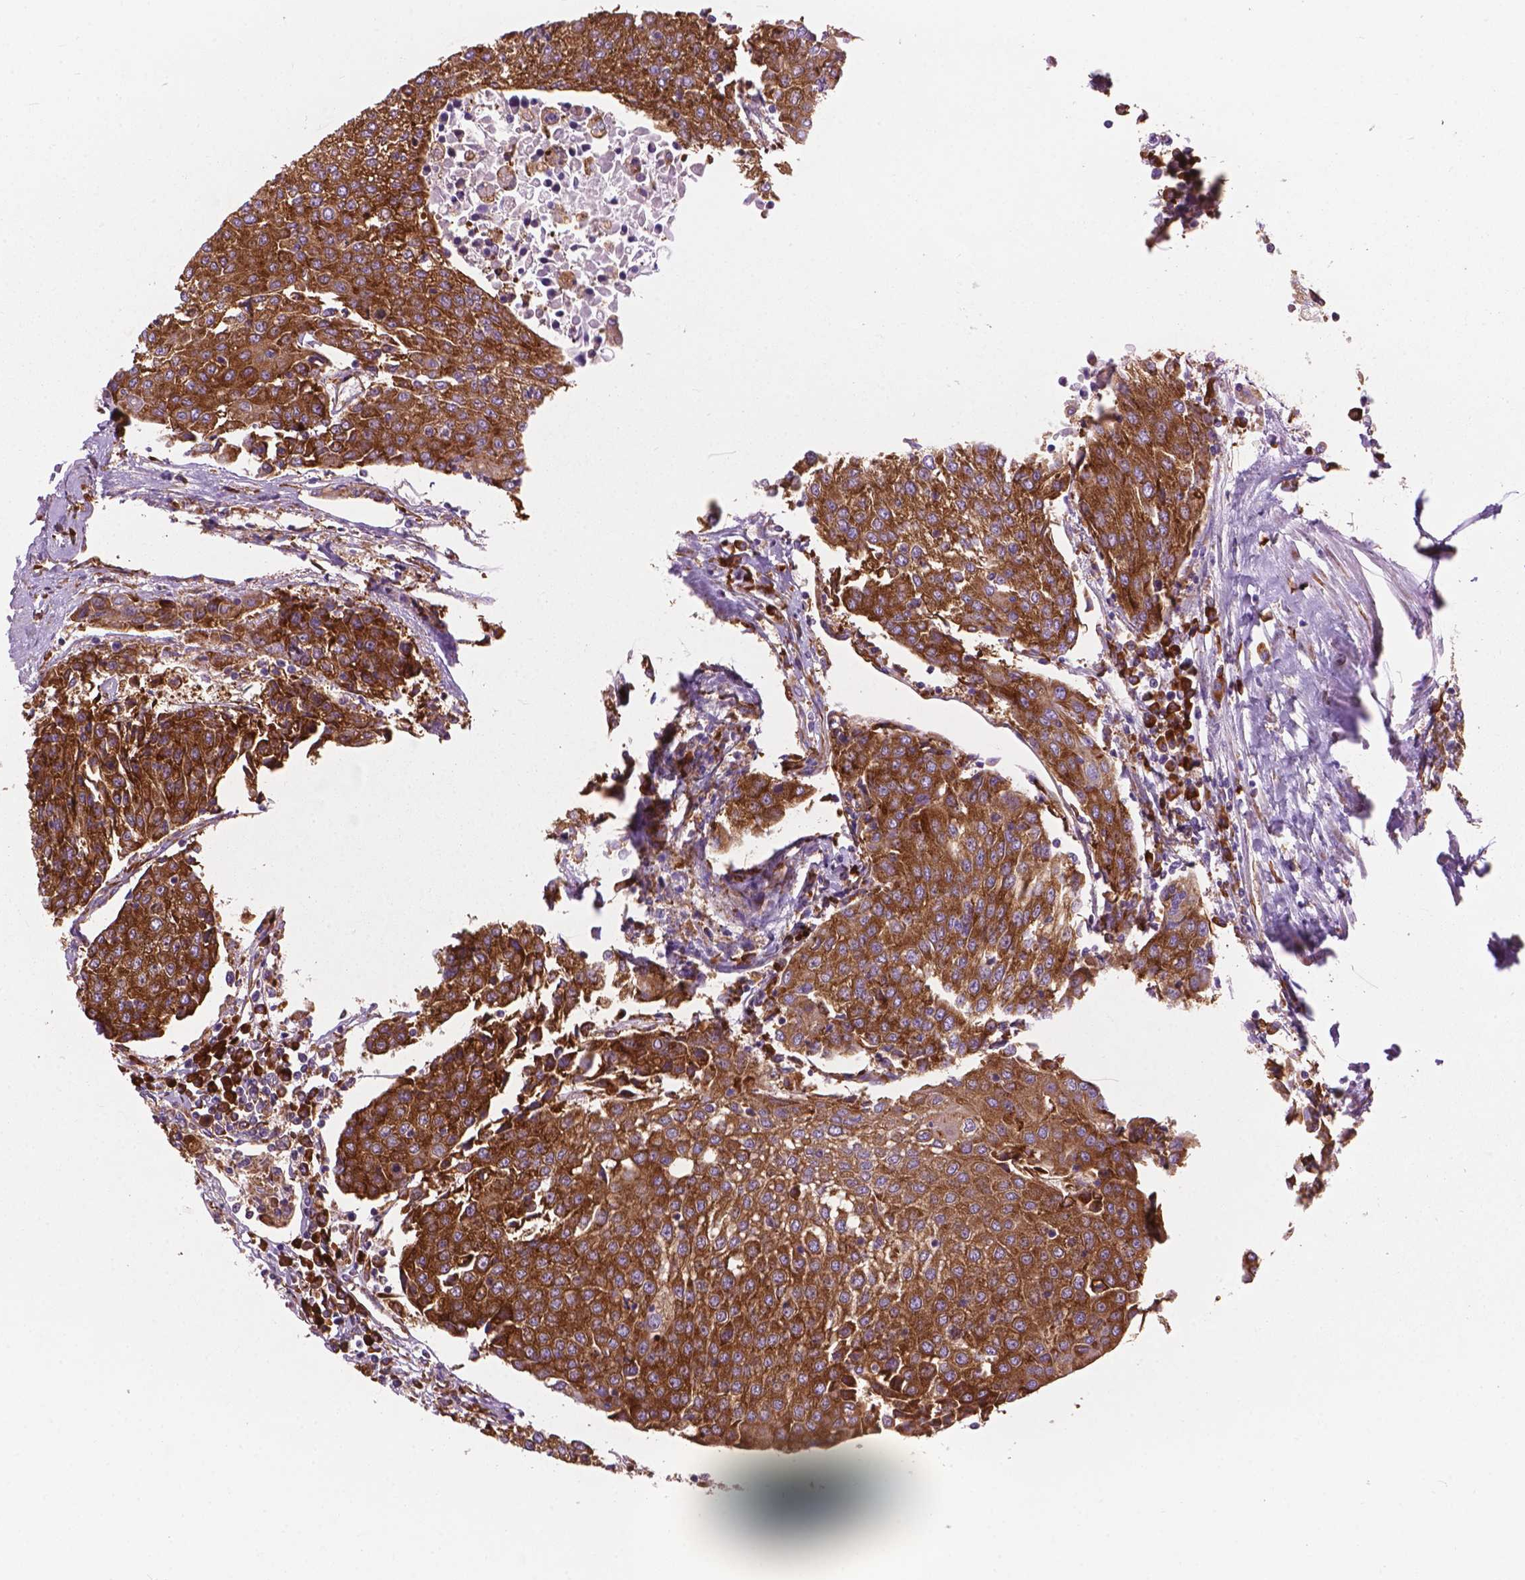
{"staining": {"intensity": "strong", "quantity": ">75%", "location": "cytoplasmic/membranous"}, "tissue": "urothelial cancer", "cell_type": "Tumor cells", "image_type": "cancer", "snomed": [{"axis": "morphology", "description": "Urothelial carcinoma, High grade"}, {"axis": "topography", "description": "Urinary bladder"}], "caption": "Urothelial carcinoma (high-grade) stained for a protein (brown) shows strong cytoplasmic/membranous positive staining in approximately >75% of tumor cells.", "gene": "RPL37A", "patient": {"sex": "female", "age": 85}}